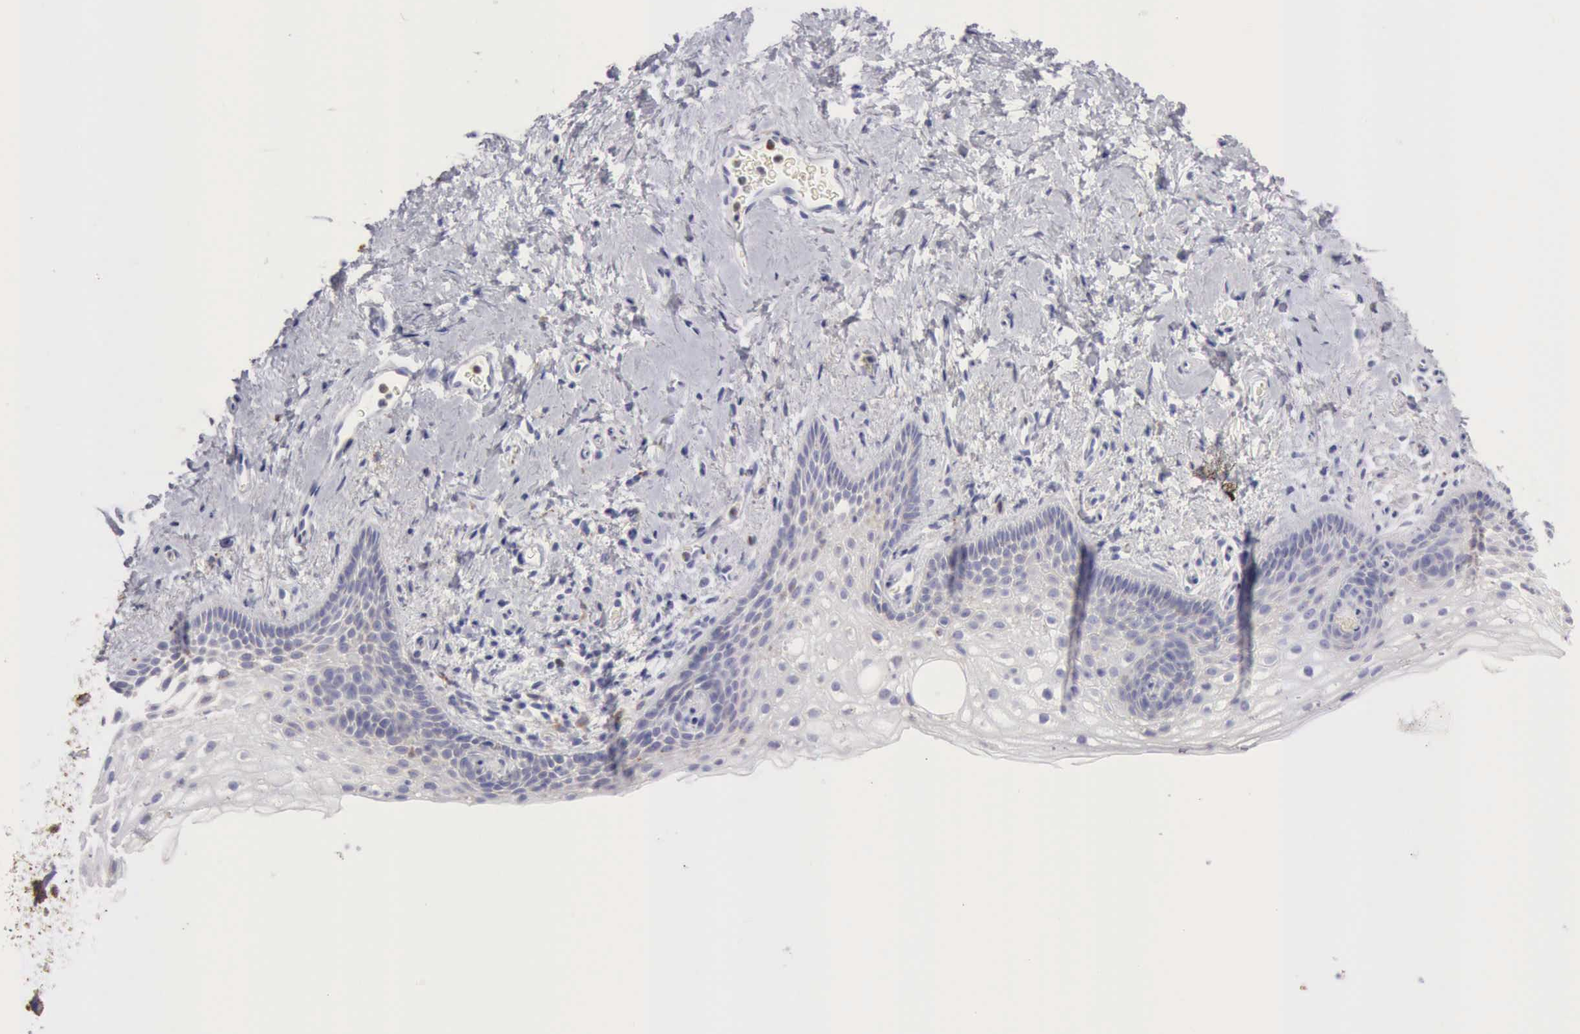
{"staining": {"intensity": "negative", "quantity": "none", "location": "none"}, "tissue": "vagina", "cell_type": "Squamous epithelial cells", "image_type": "normal", "snomed": [{"axis": "morphology", "description": "Normal tissue, NOS"}, {"axis": "topography", "description": "Vagina"}], "caption": "This is a micrograph of immunohistochemistry staining of normal vagina, which shows no expression in squamous epithelial cells.", "gene": "CTSS", "patient": {"sex": "female", "age": 61}}